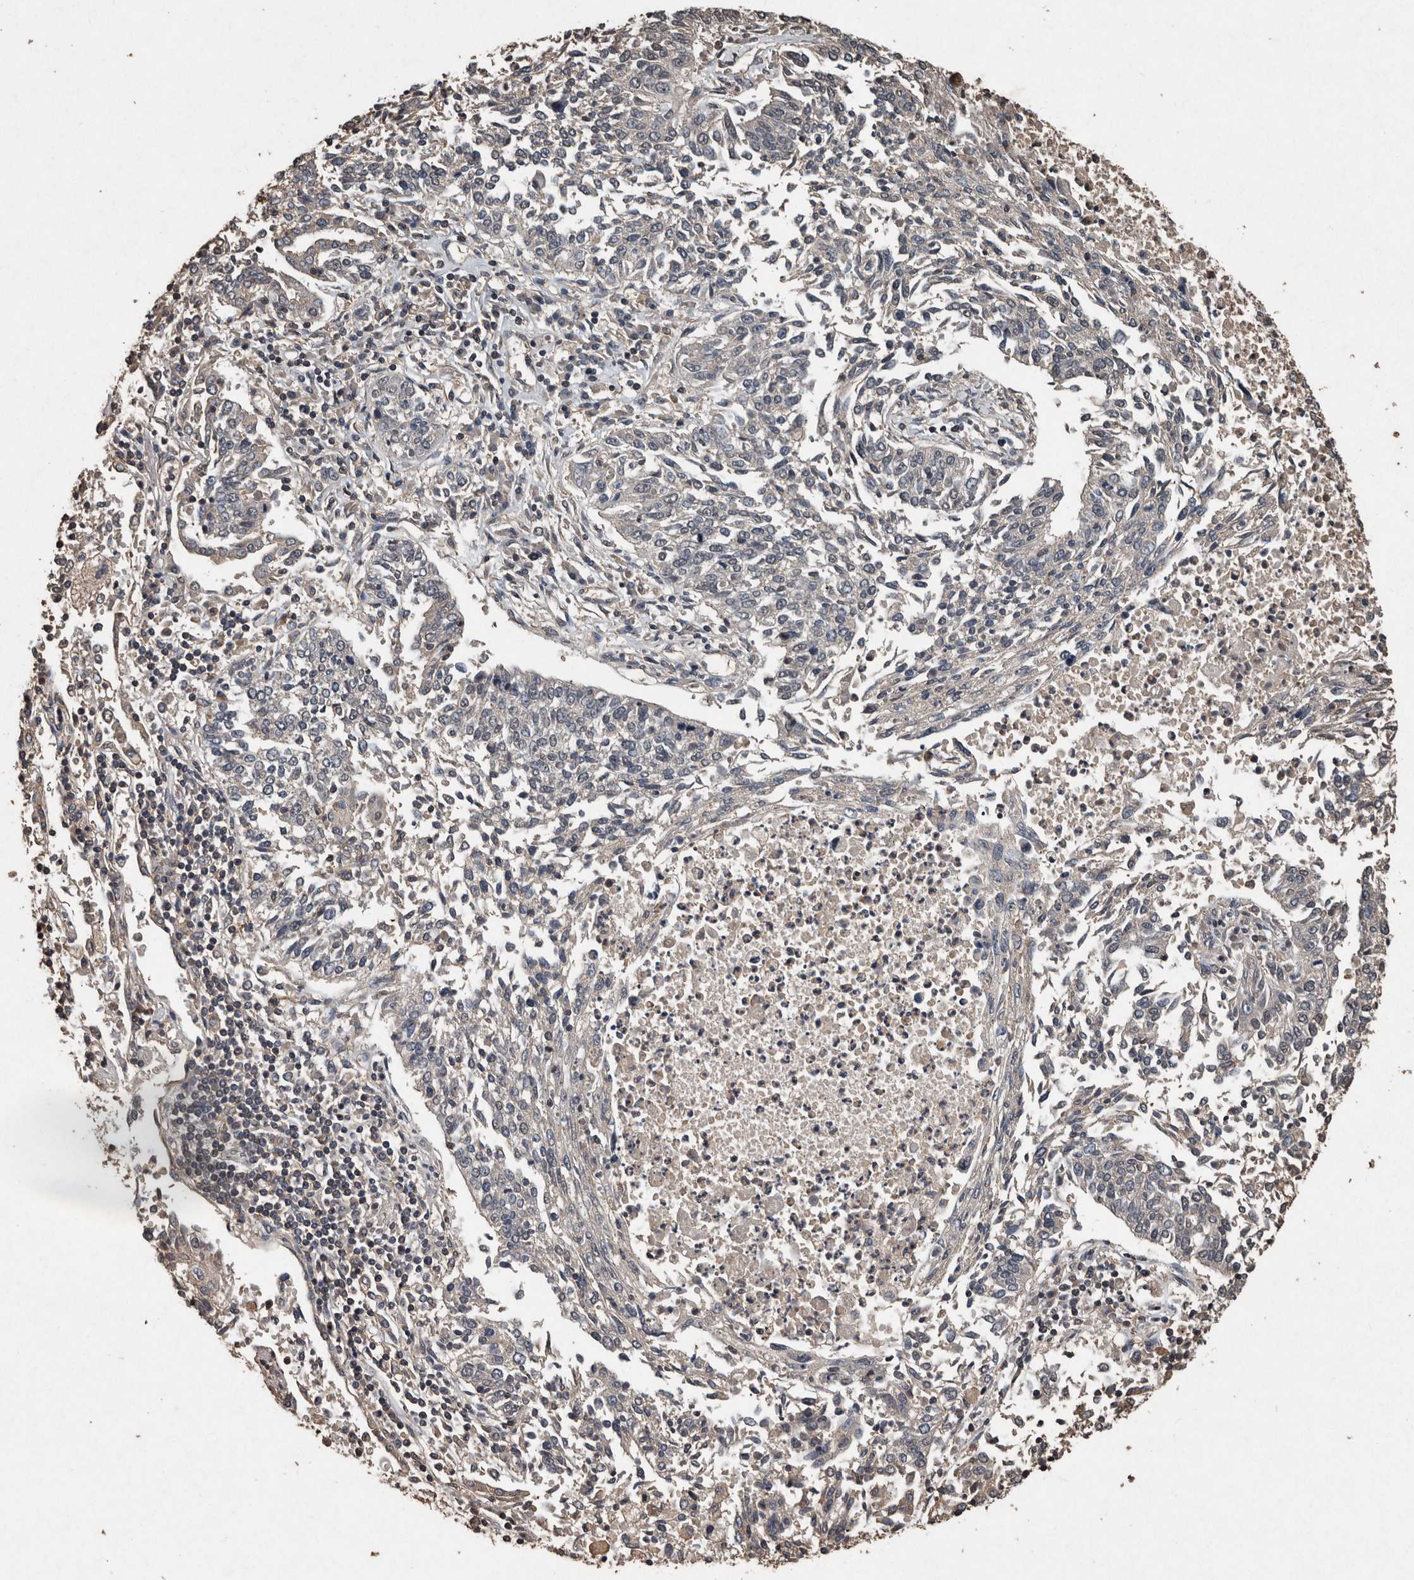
{"staining": {"intensity": "negative", "quantity": "none", "location": "none"}, "tissue": "lung cancer", "cell_type": "Tumor cells", "image_type": "cancer", "snomed": [{"axis": "morphology", "description": "Normal tissue, NOS"}, {"axis": "morphology", "description": "Squamous cell carcinoma, NOS"}, {"axis": "topography", "description": "Cartilage tissue"}, {"axis": "topography", "description": "Lung"}, {"axis": "topography", "description": "Peripheral nerve tissue"}], "caption": "IHC micrograph of neoplastic tissue: human lung cancer stained with DAB reveals no significant protein staining in tumor cells.", "gene": "FGFRL1", "patient": {"sex": "female", "age": 49}}